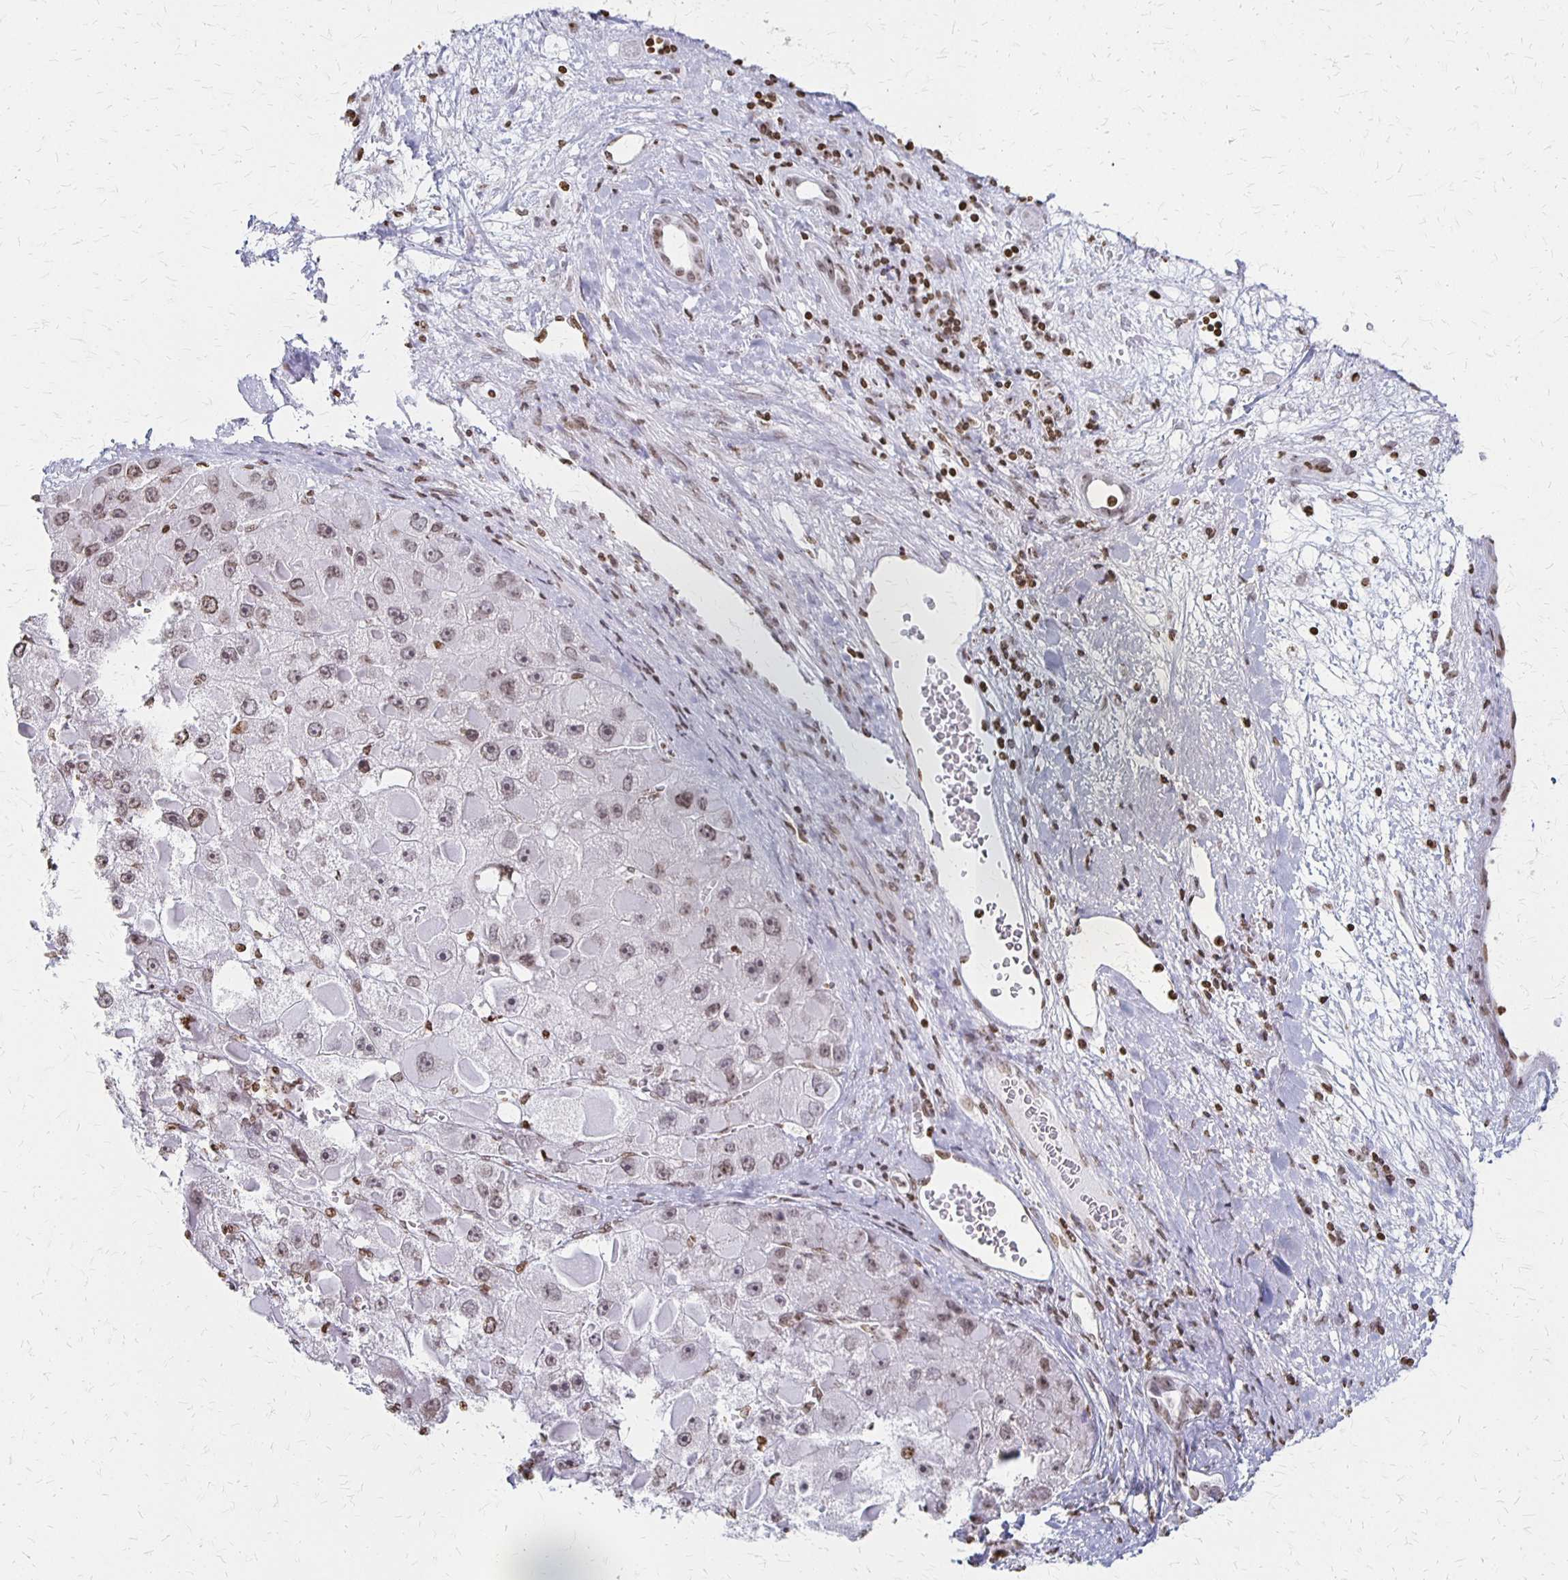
{"staining": {"intensity": "weak", "quantity": ">75%", "location": "nuclear"}, "tissue": "liver cancer", "cell_type": "Tumor cells", "image_type": "cancer", "snomed": [{"axis": "morphology", "description": "Carcinoma, Hepatocellular, NOS"}, {"axis": "topography", "description": "Liver"}], "caption": "Immunohistochemical staining of hepatocellular carcinoma (liver) demonstrates low levels of weak nuclear protein expression in approximately >75% of tumor cells.", "gene": "ZNF280C", "patient": {"sex": "female", "age": 73}}